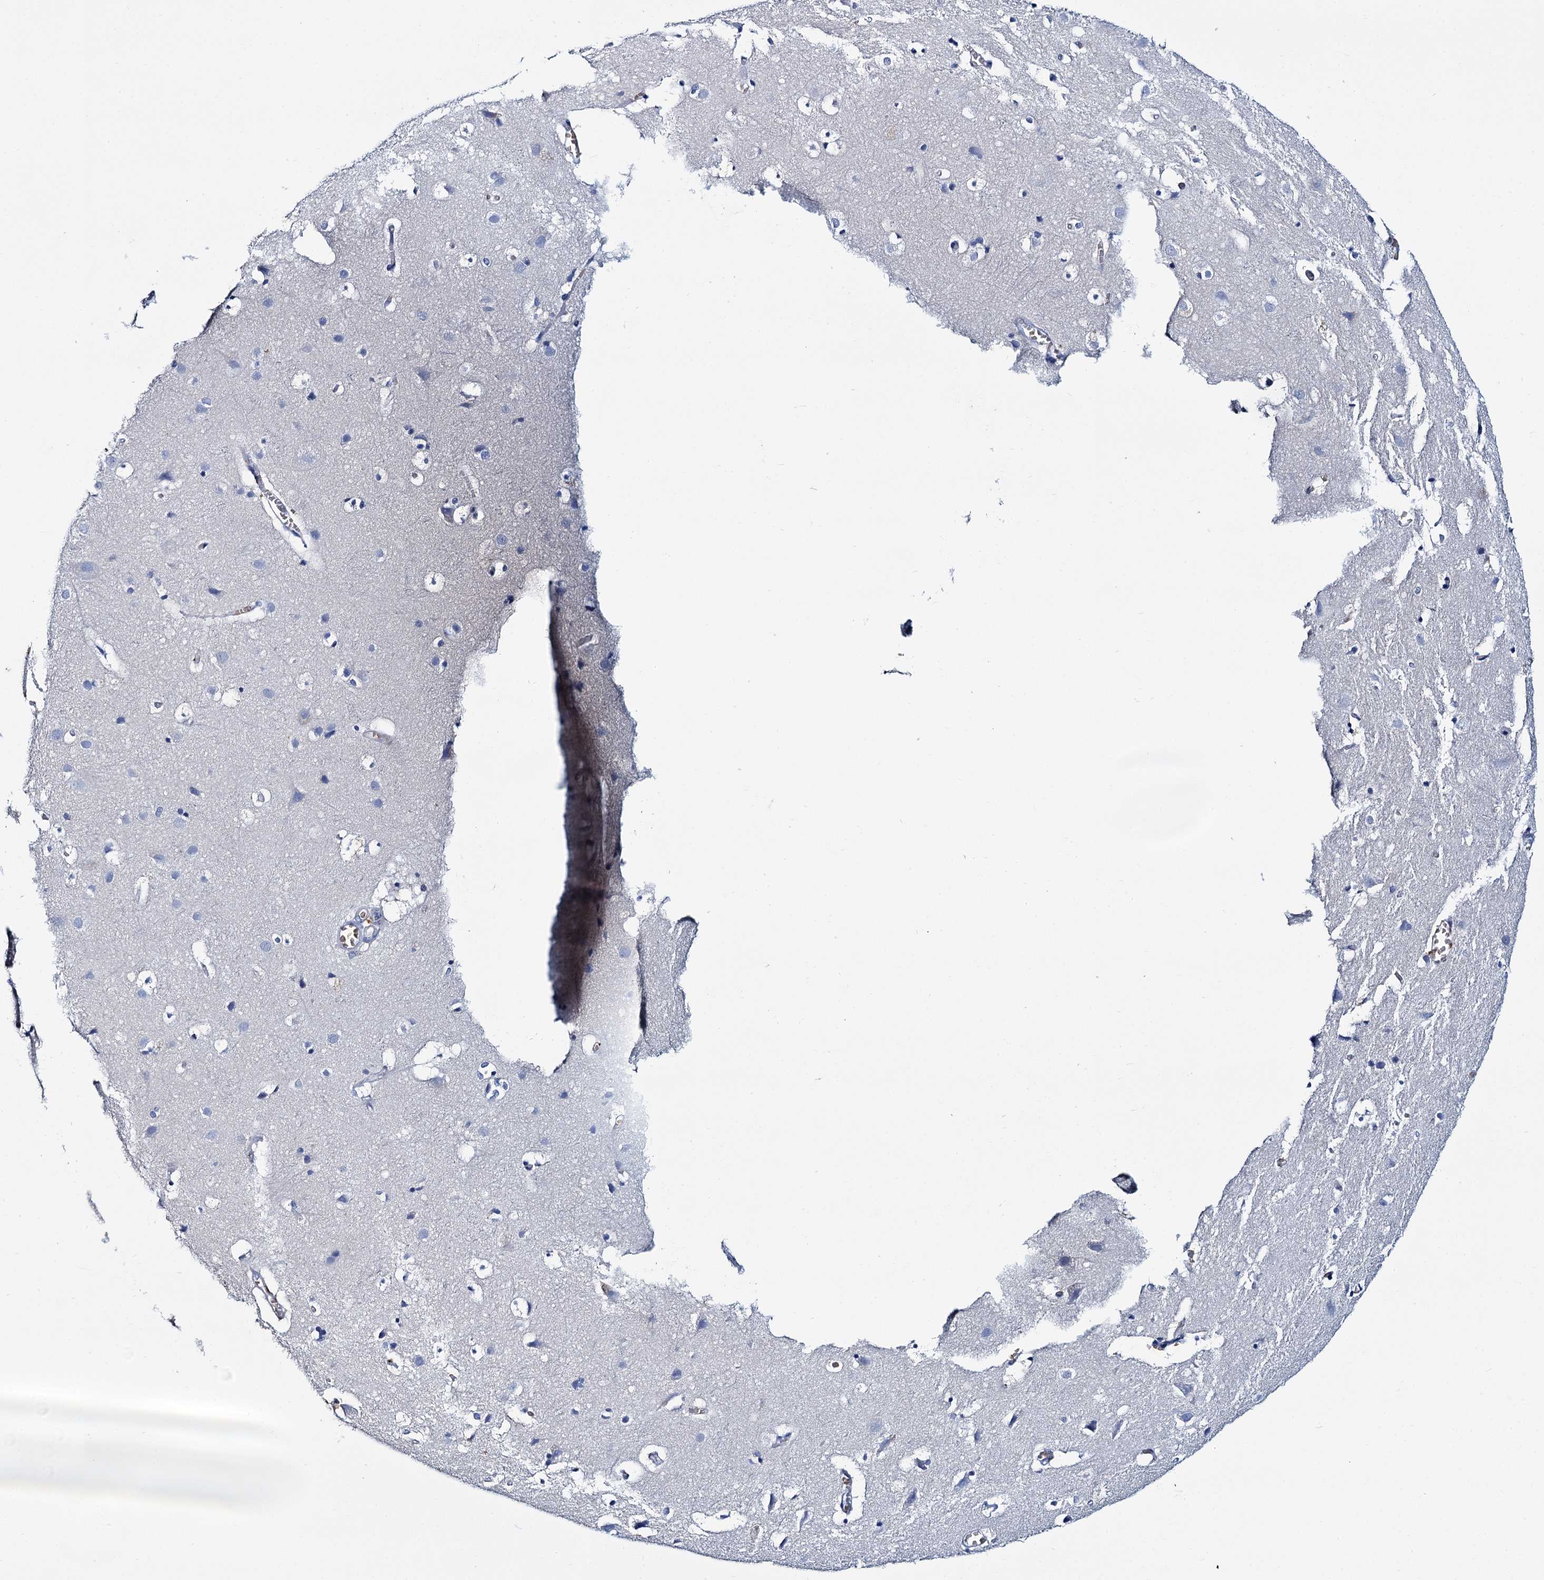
{"staining": {"intensity": "negative", "quantity": "none", "location": "none"}, "tissue": "cerebral cortex", "cell_type": "Endothelial cells", "image_type": "normal", "snomed": [{"axis": "morphology", "description": "Normal tissue, NOS"}, {"axis": "topography", "description": "Cerebral cortex"}], "caption": "This is a image of IHC staining of normal cerebral cortex, which shows no positivity in endothelial cells.", "gene": "ATG2A", "patient": {"sex": "male", "age": 54}}